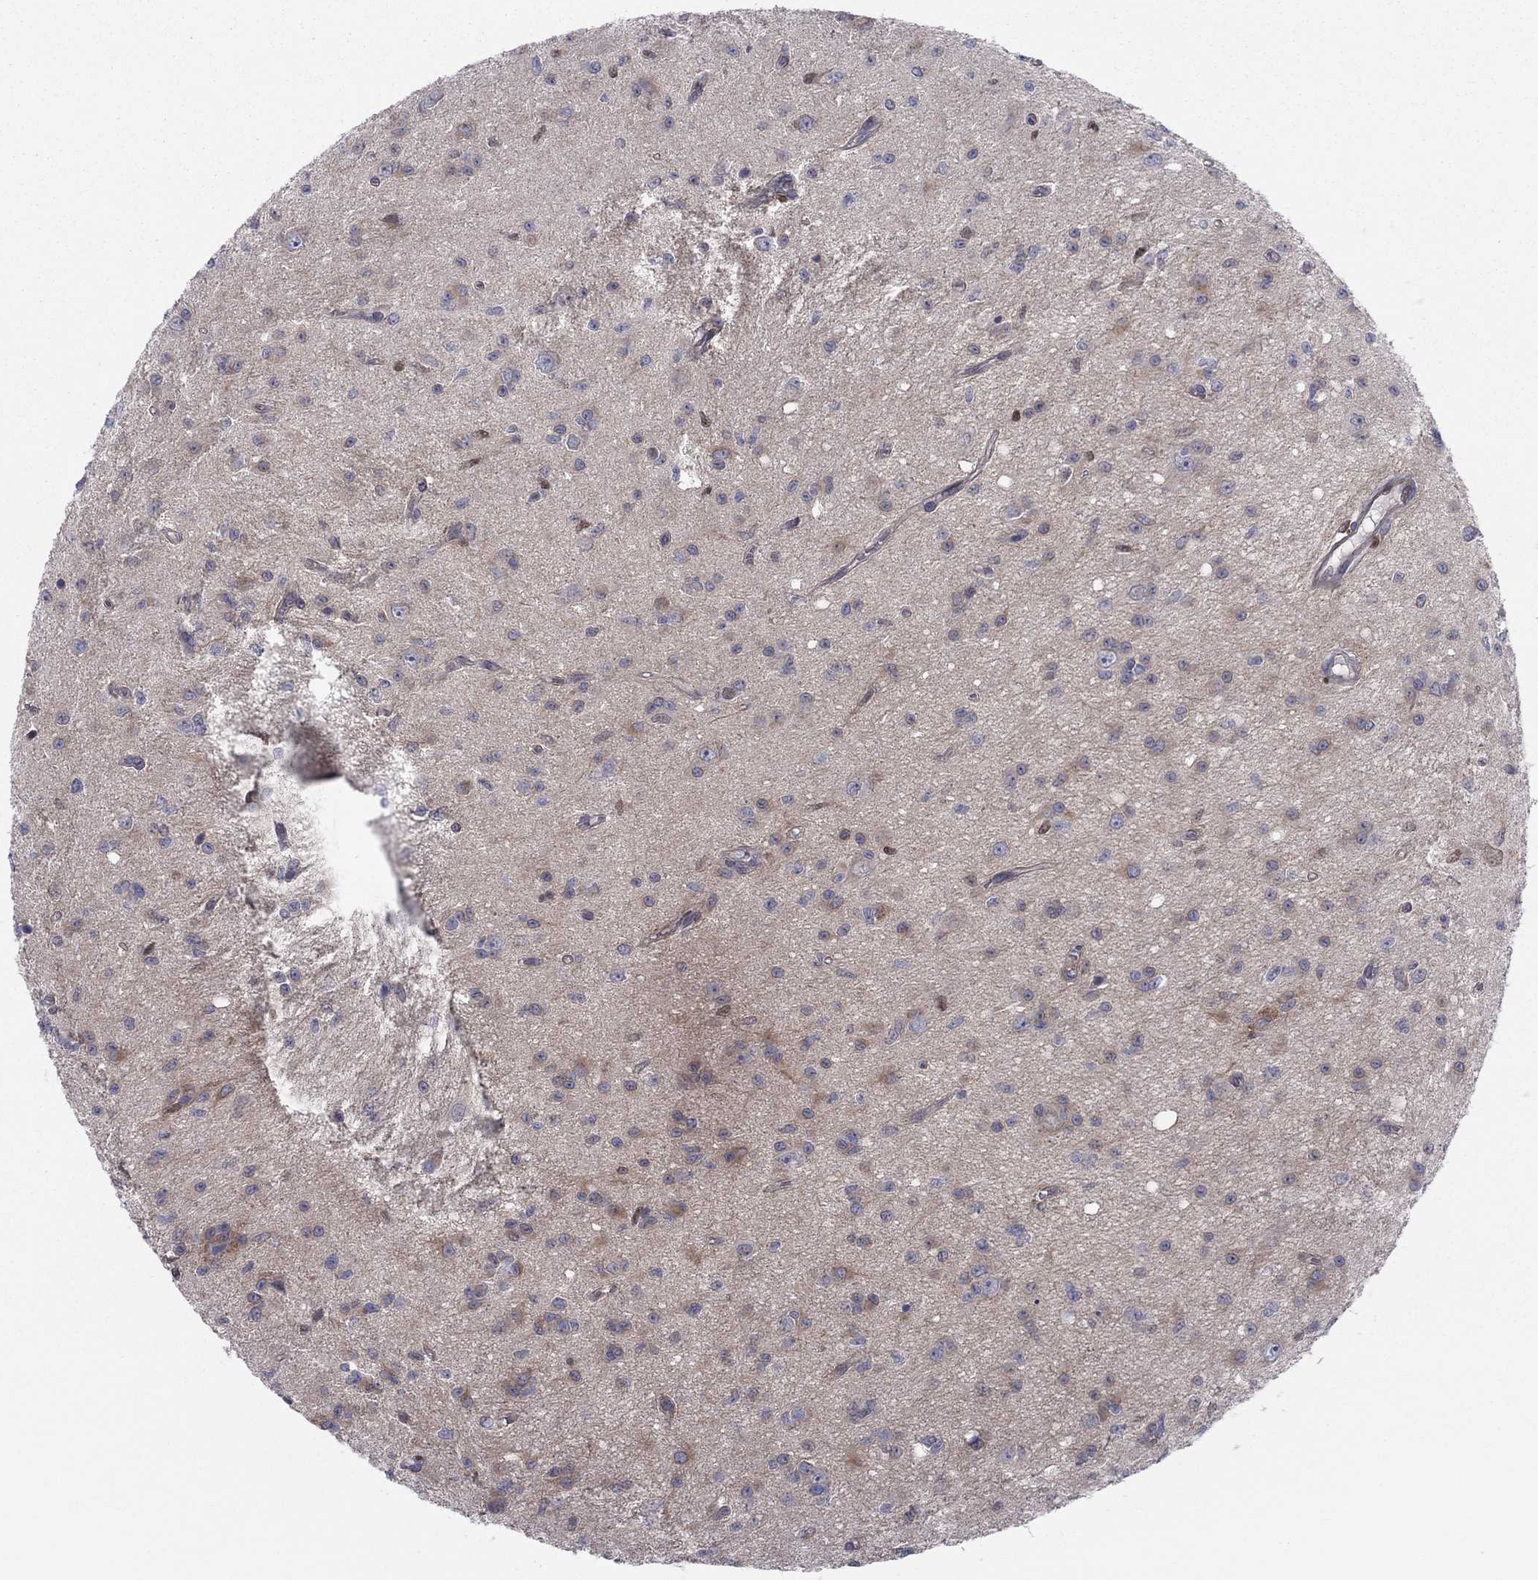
{"staining": {"intensity": "strong", "quantity": "<25%", "location": "nuclear"}, "tissue": "glioma", "cell_type": "Tumor cells", "image_type": "cancer", "snomed": [{"axis": "morphology", "description": "Glioma, malignant, Low grade"}, {"axis": "topography", "description": "Brain"}], "caption": "Protein expression analysis of low-grade glioma (malignant) reveals strong nuclear staining in about <25% of tumor cells.", "gene": "ZNHIT3", "patient": {"sex": "female", "age": 45}}